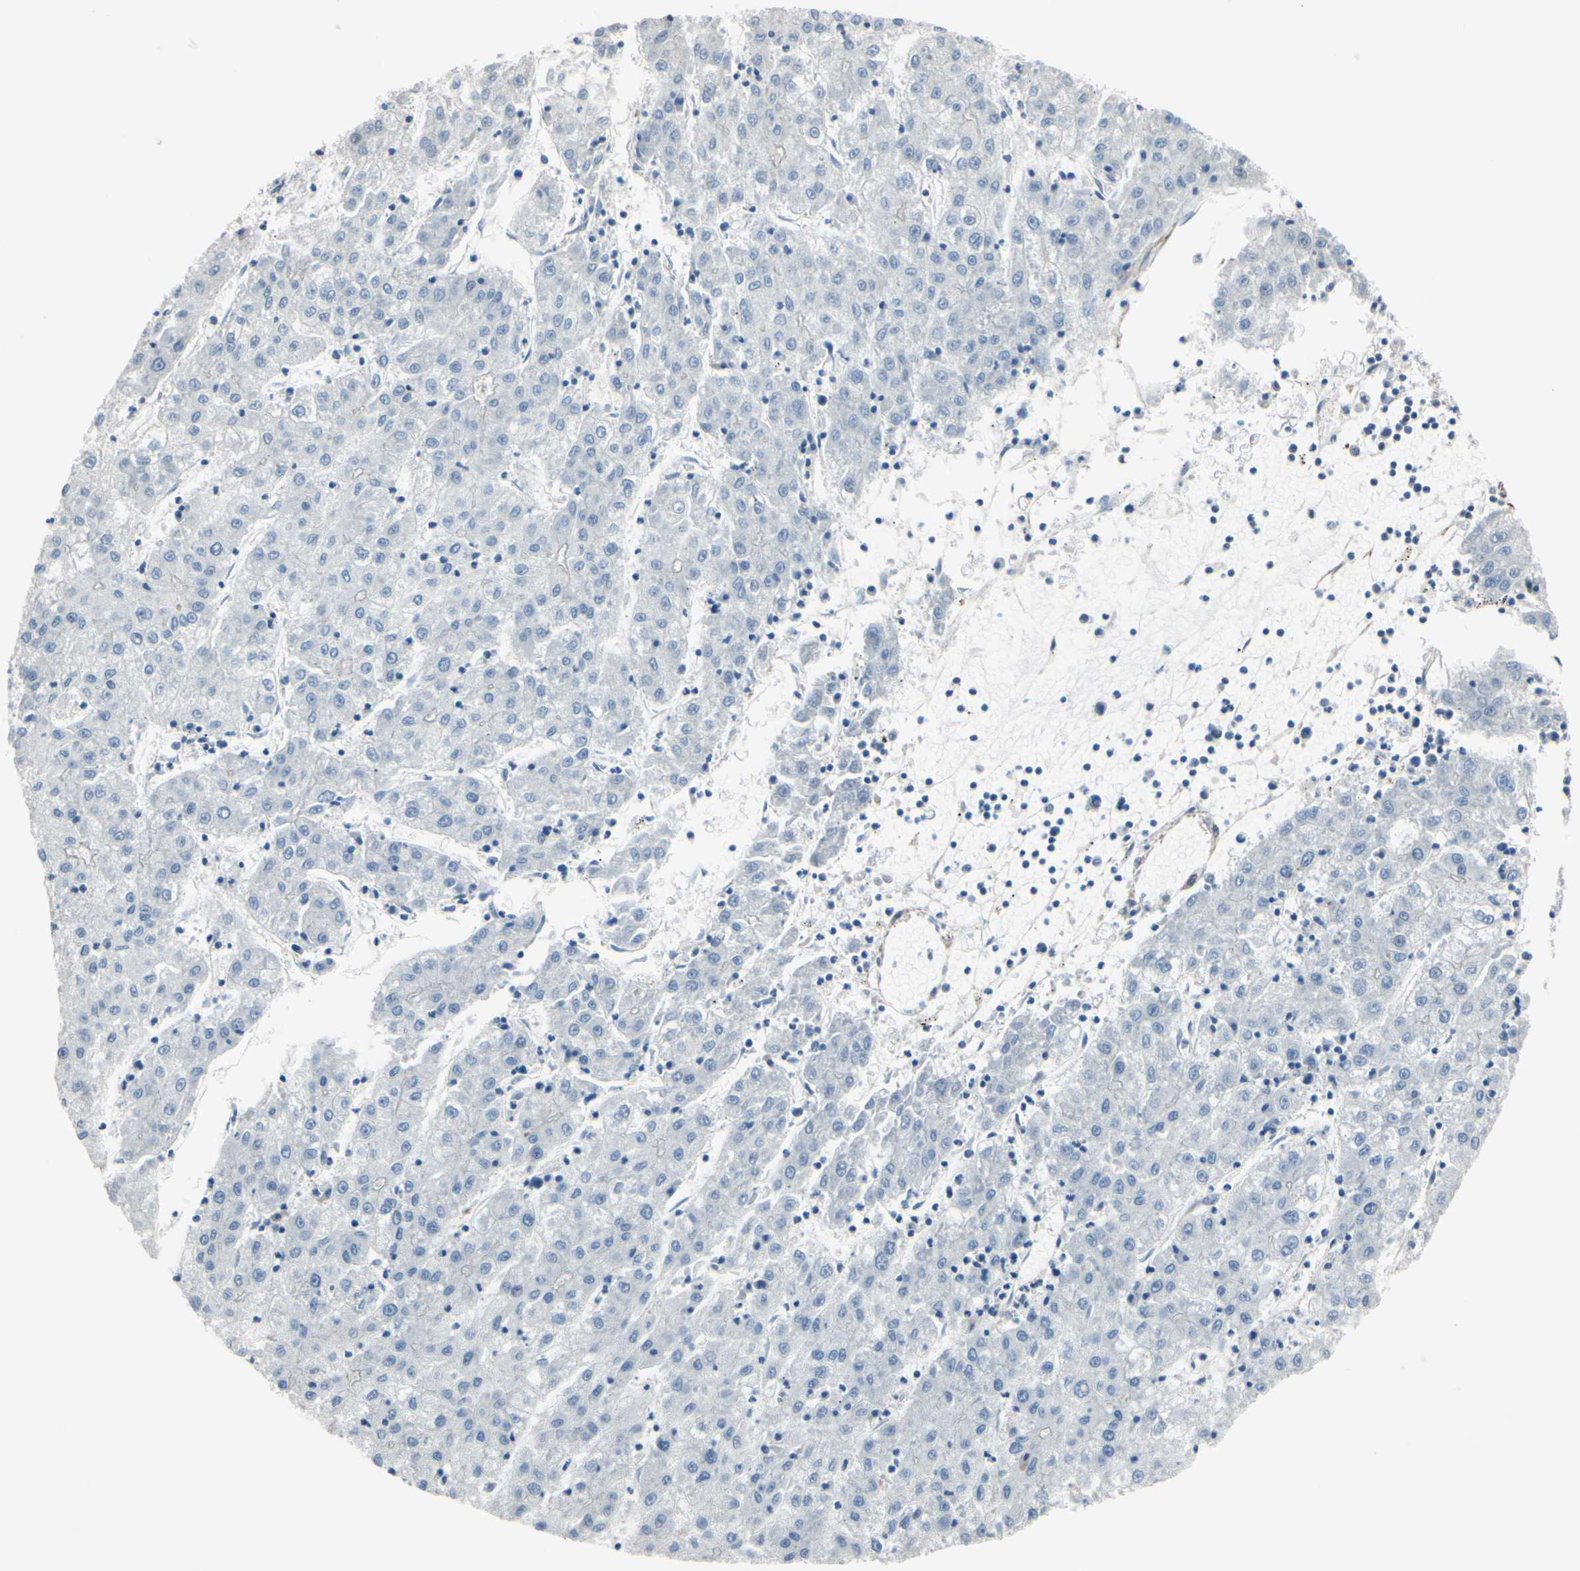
{"staining": {"intensity": "negative", "quantity": "none", "location": "none"}, "tissue": "liver cancer", "cell_type": "Tumor cells", "image_type": "cancer", "snomed": [{"axis": "morphology", "description": "Carcinoma, Hepatocellular, NOS"}, {"axis": "topography", "description": "Liver"}], "caption": "Human liver cancer (hepatocellular carcinoma) stained for a protein using immunohistochemistry exhibits no positivity in tumor cells.", "gene": "TPM1", "patient": {"sex": "male", "age": 72}}